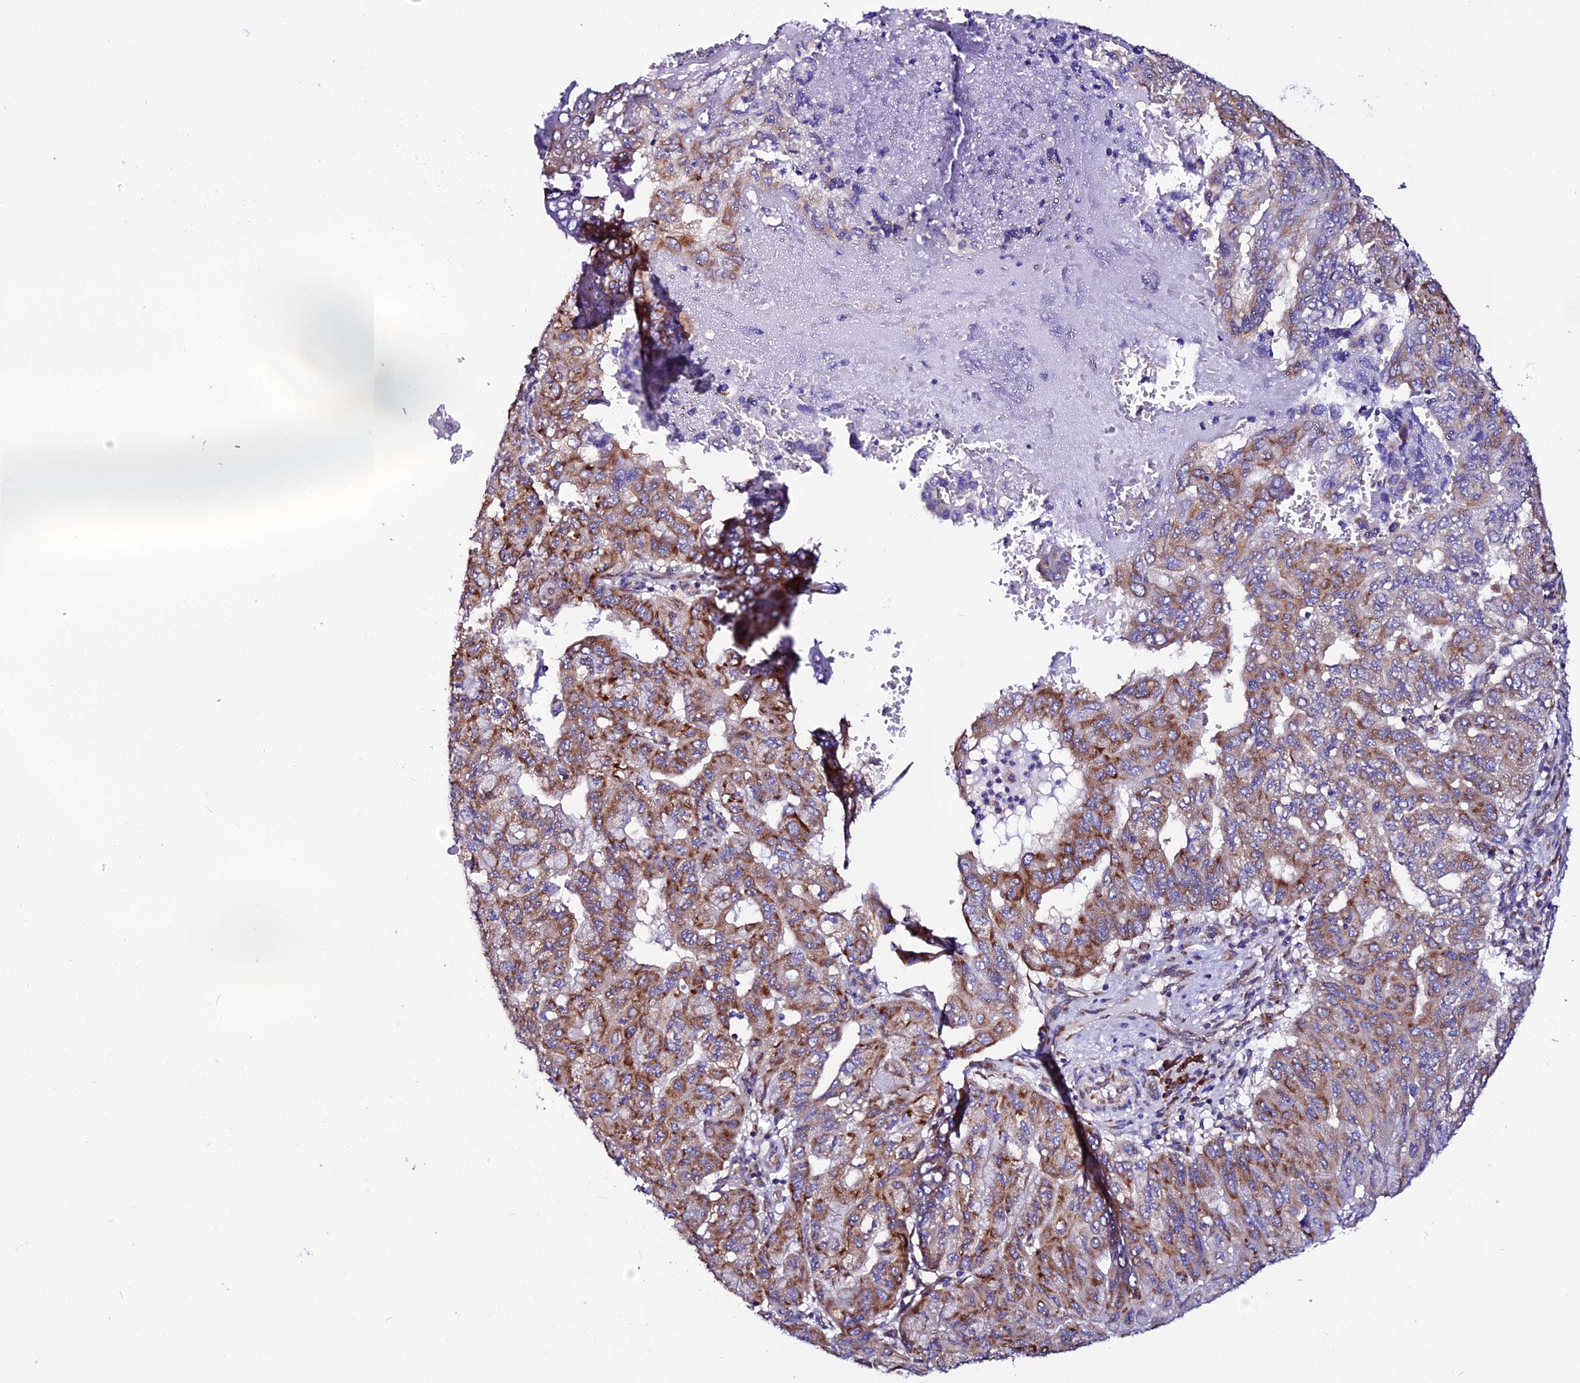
{"staining": {"intensity": "moderate", "quantity": ">75%", "location": "cytoplasmic/membranous"}, "tissue": "pancreatic cancer", "cell_type": "Tumor cells", "image_type": "cancer", "snomed": [{"axis": "morphology", "description": "Adenocarcinoma, NOS"}, {"axis": "topography", "description": "Pancreas"}], "caption": "The histopathology image displays staining of pancreatic cancer, revealing moderate cytoplasmic/membranous protein staining (brown color) within tumor cells. (brown staining indicates protein expression, while blue staining denotes nuclei).", "gene": "EEF1G", "patient": {"sex": "male", "age": 51}}